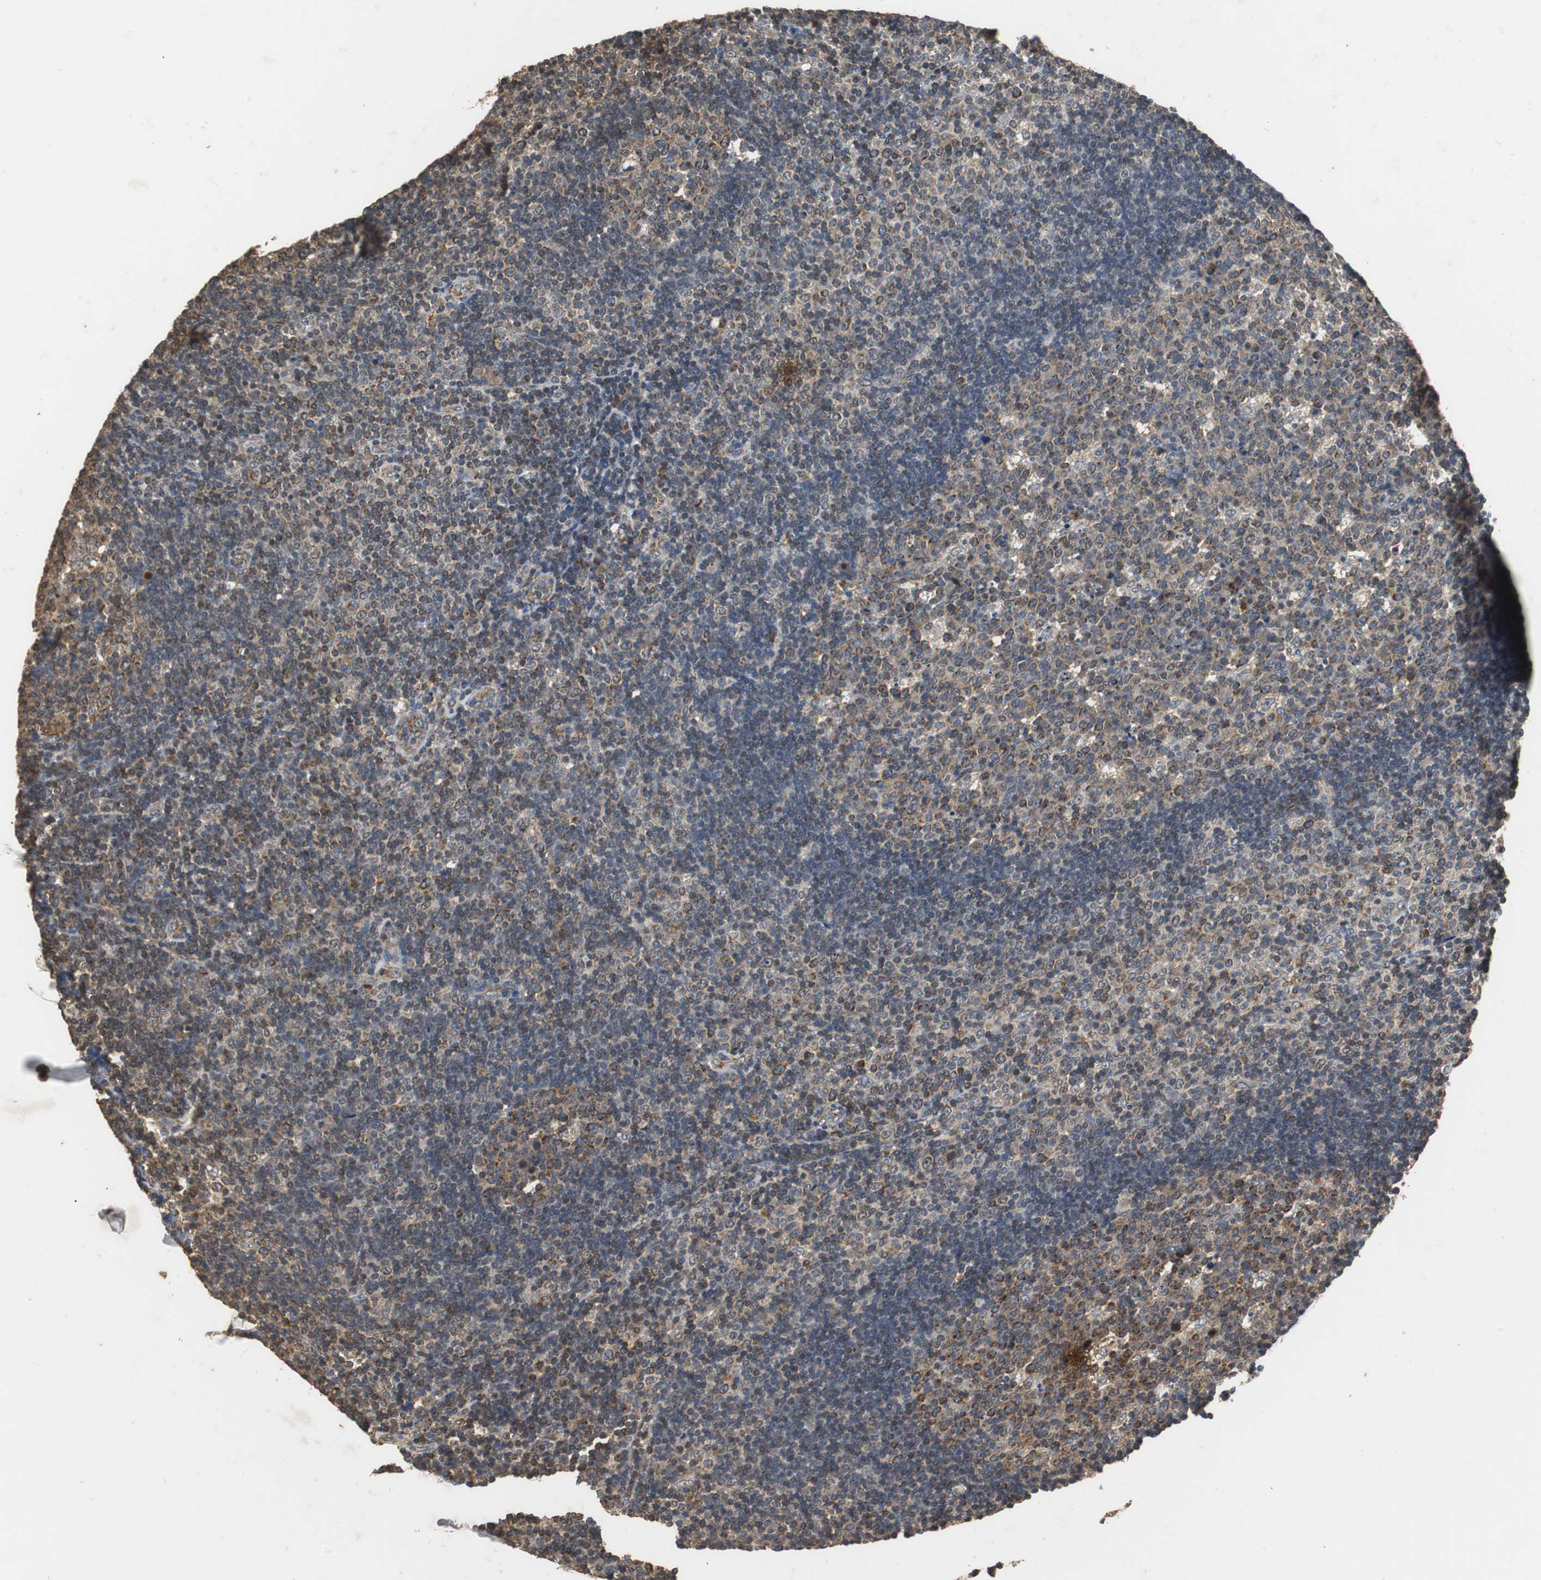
{"staining": {"intensity": "moderate", "quantity": "<25%", "location": "cytoplasmic/membranous"}, "tissue": "lymph node", "cell_type": "Germinal center cells", "image_type": "normal", "snomed": [{"axis": "morphology", "description": "Normal tissue, NOS"}, {"axis": "topography", "description": "Lymph node"}, {"axis": "topography", "description": "Salivary gland"}], "caption": "Moderate cytoplasmic/membranous protein staining is appreciated in approximately <25% of germinal center cells in lymph node. (DAB (3,3'-diaminobenzidine) IHC, brown staining for protein, blue staining for nuclei).", "gene": "NNT", "patient": {"sex": "male", "age": 8}}